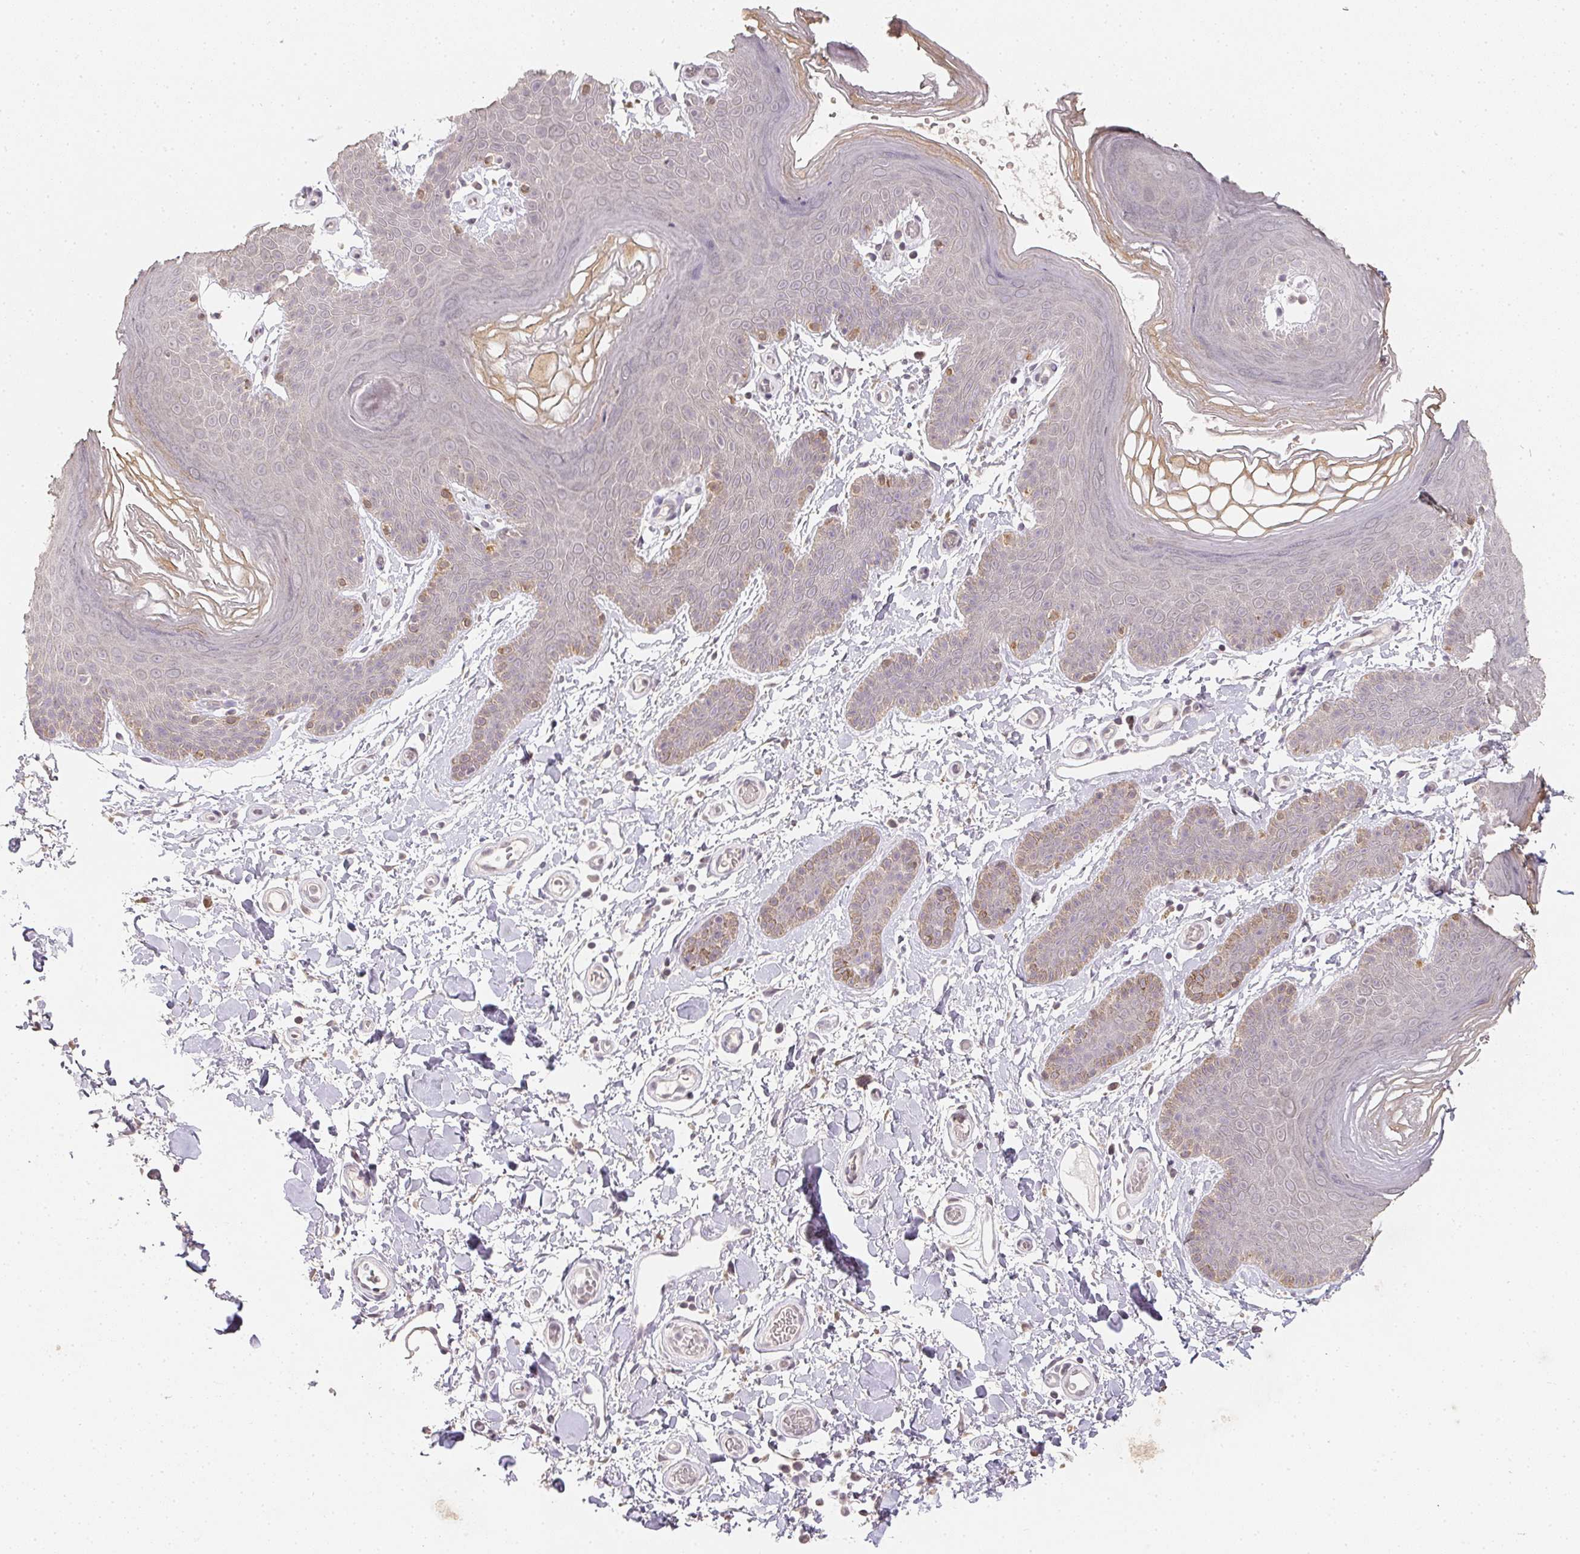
{"staining": {"intensity": "negative", "quantity": "none", "location": "none"}, "tissue": "skin", "cell_type": "Epidermal cells", "image_type": "normal", "snomed": [{"axis": "morphology", "description": "Normal tissue, NOS"}, {"axis": "topography", "description": "Anal"}], "caption": "This is an immunohistochemistry image of benign human skin. There is no expression in epidermal cells.", "gene": "SOAT1", "patient": {"sex": "male", "age": 53}}